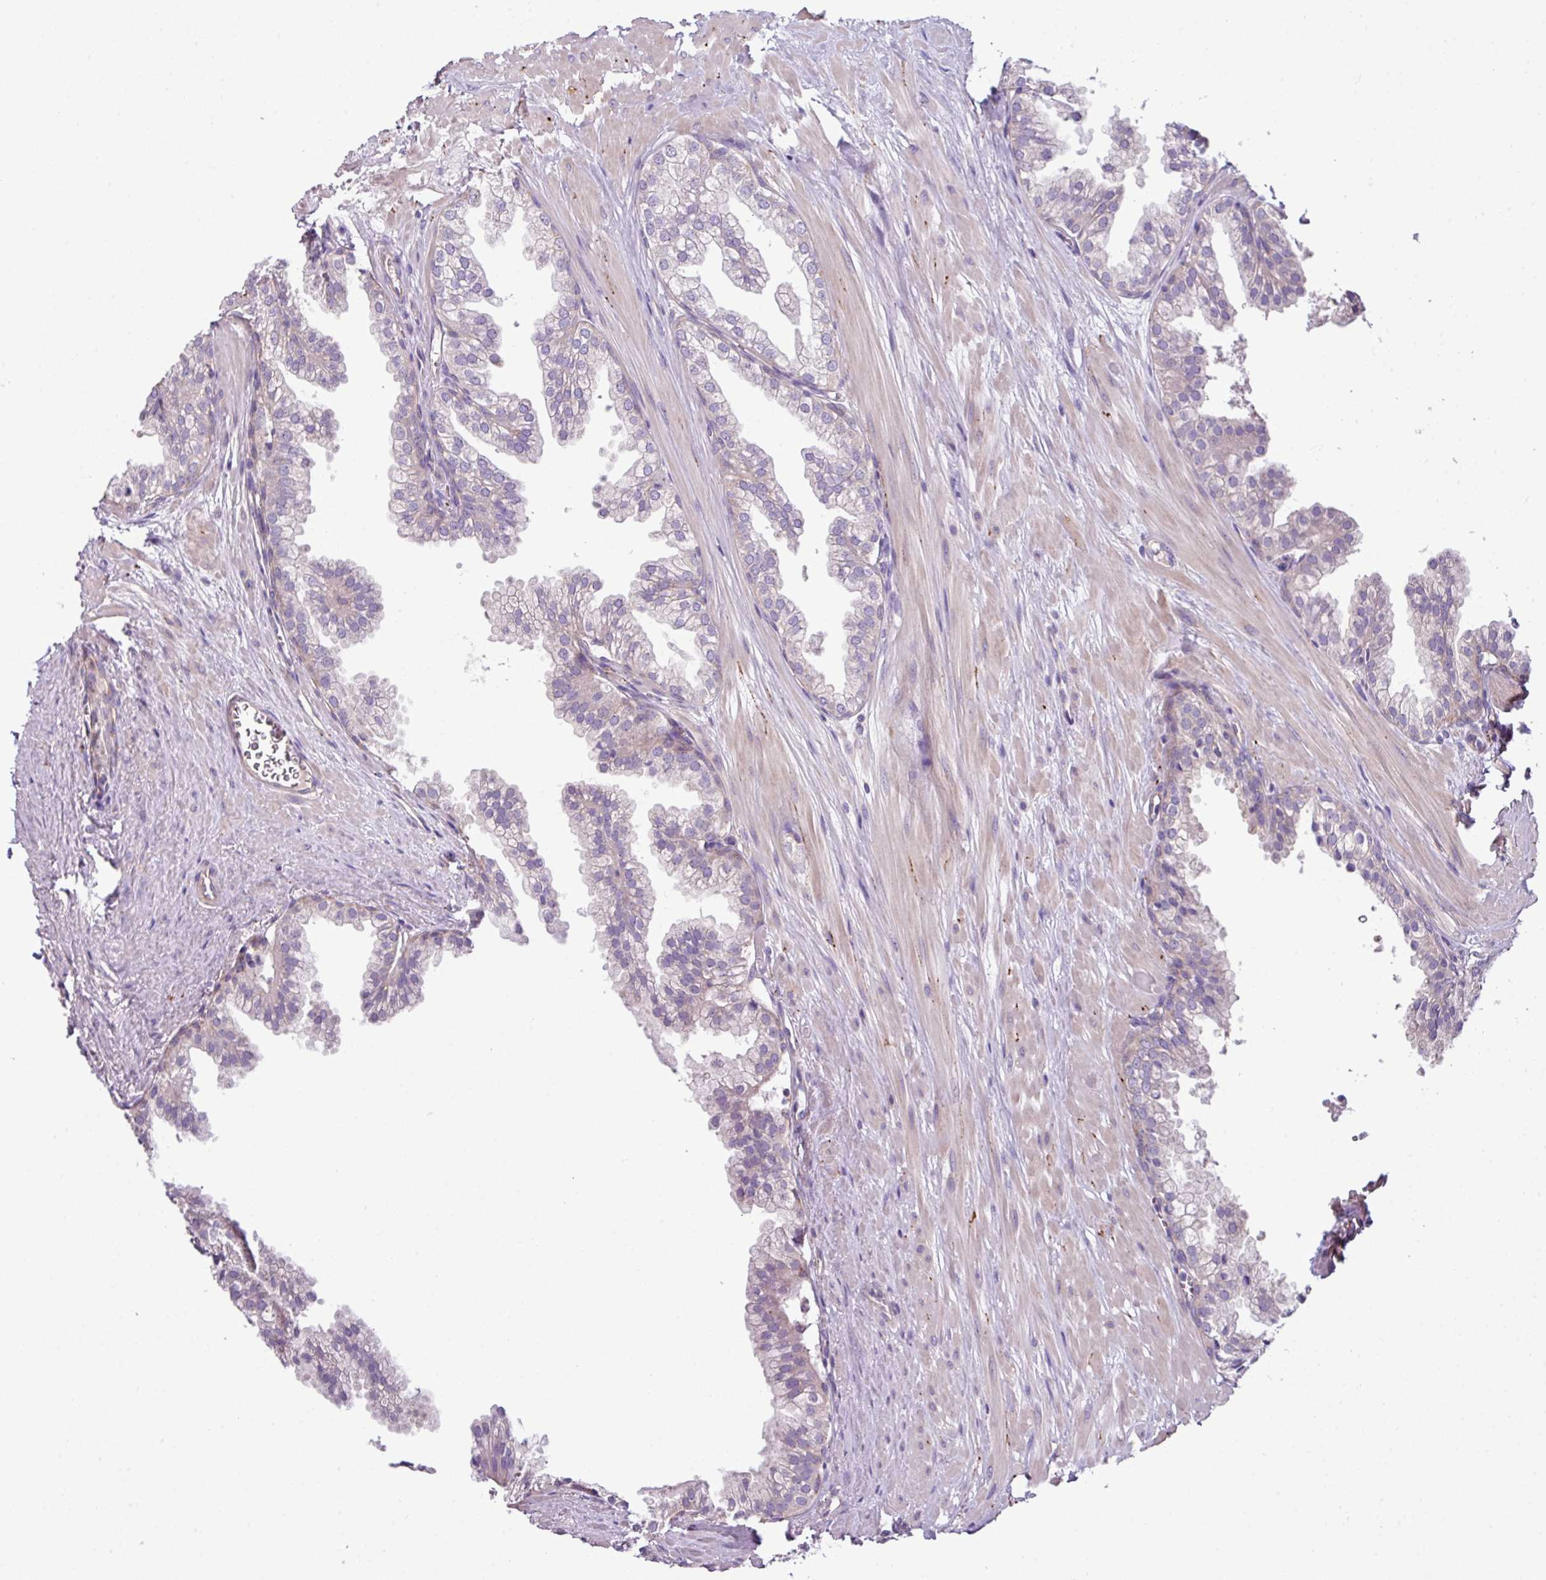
{"staining": {"intensity": "negative", "quantity": "none", "location": "none"}, "tissue": "prostate", "cell_type": "Glandular cells", "image_type": "normal", "snomed": [{"axis": "morphology", "description": "Normal tissue, NOS"}, {"axis": "topography", "description": "Prostate"}, {"axis": "topography", "description": "Peripheral nerve tissue"}], "caption": "Photomicrograph shows no significant protein expression in glandular cells of unremarkable prostate.", "gene": "AGAP4", "patient": {"sex": "male", "age": 55}}